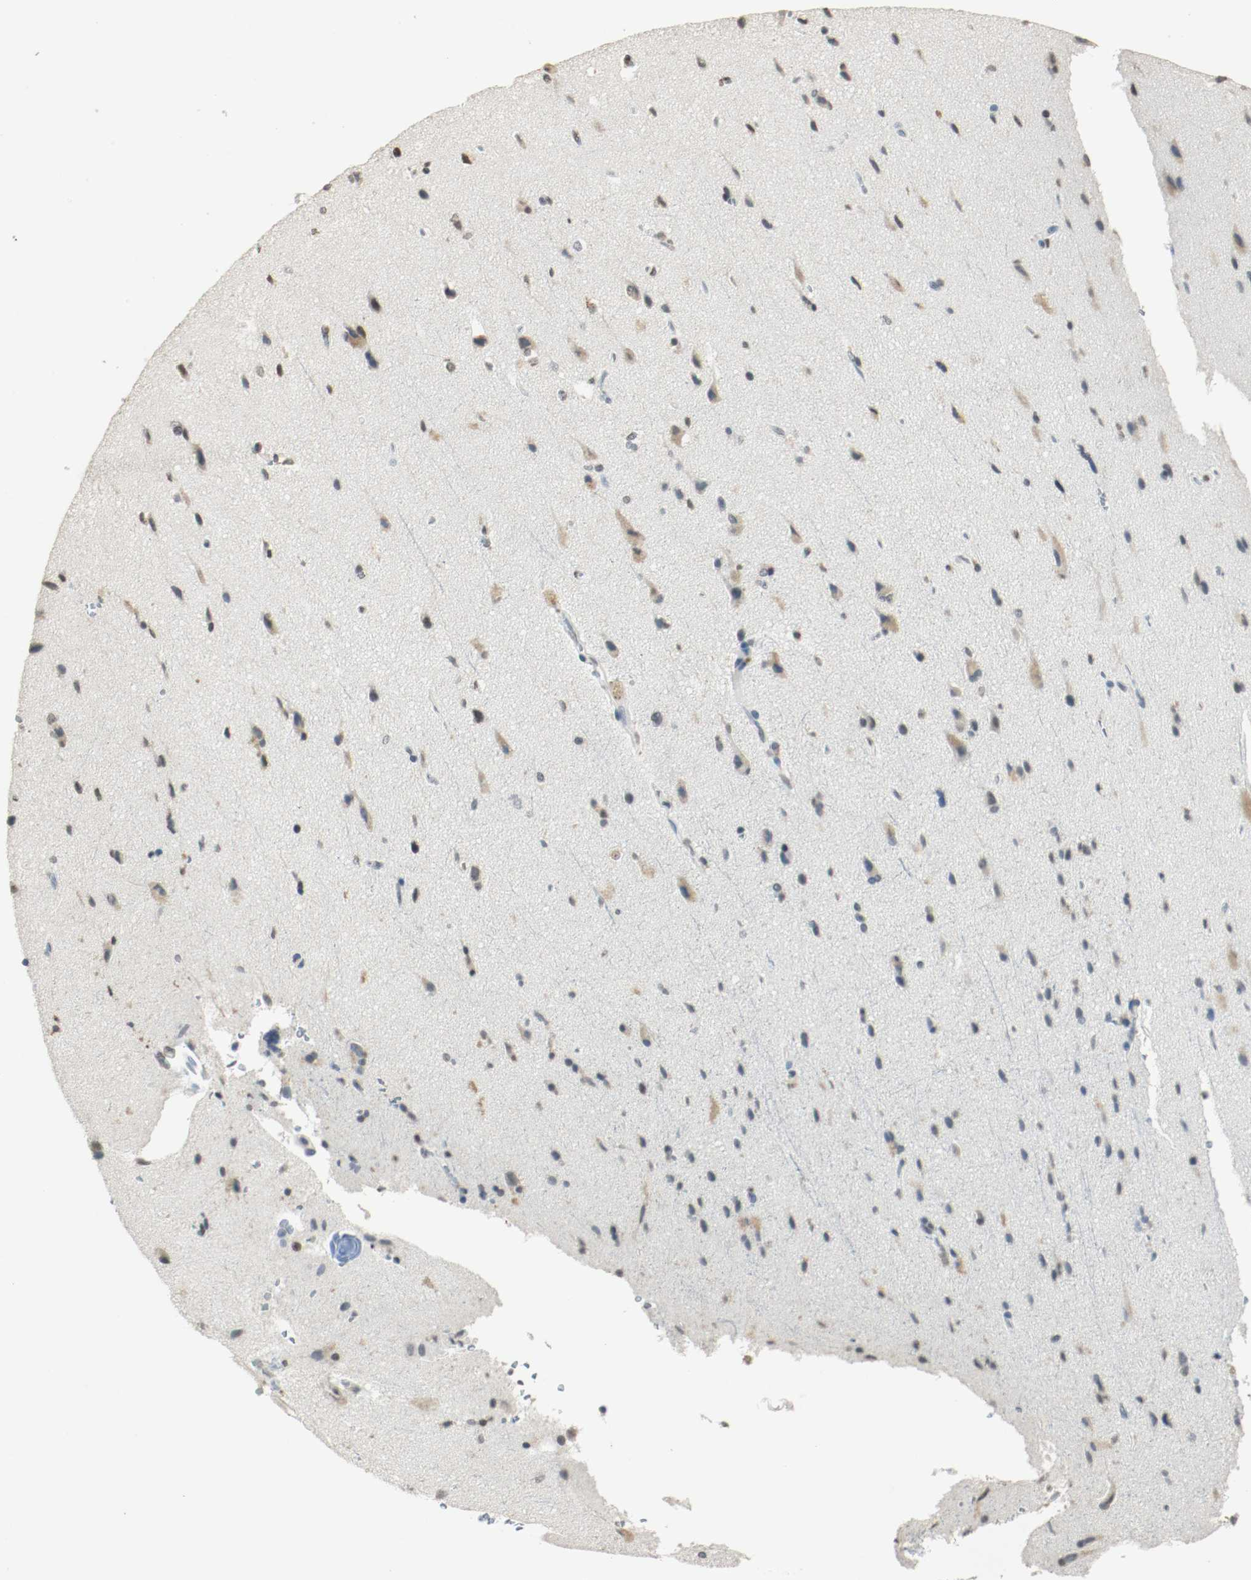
{"staining": {"intensity": "negative", "quantity": "none", "location": "none"}, "tissue": "cerebral cortex", "cell_type": "Endothelial cells", "image_type": "normal", "snomed": [{"axis": "morphology", "description": "Normal tissue, NOS"}, {"axis": "topography", "description": "Cerebral cortex"}], "caption": "Immunohistochemistry (IHC) photomicrograph of unremarkable cerebral cortex: cerebral cortex stained with DAB (3,3'-diaminobenzidine) displays no significant protein positivity in endothelial cells.", "gene": "DNMT1", "patient": {"sex": "male", "age": 62}}